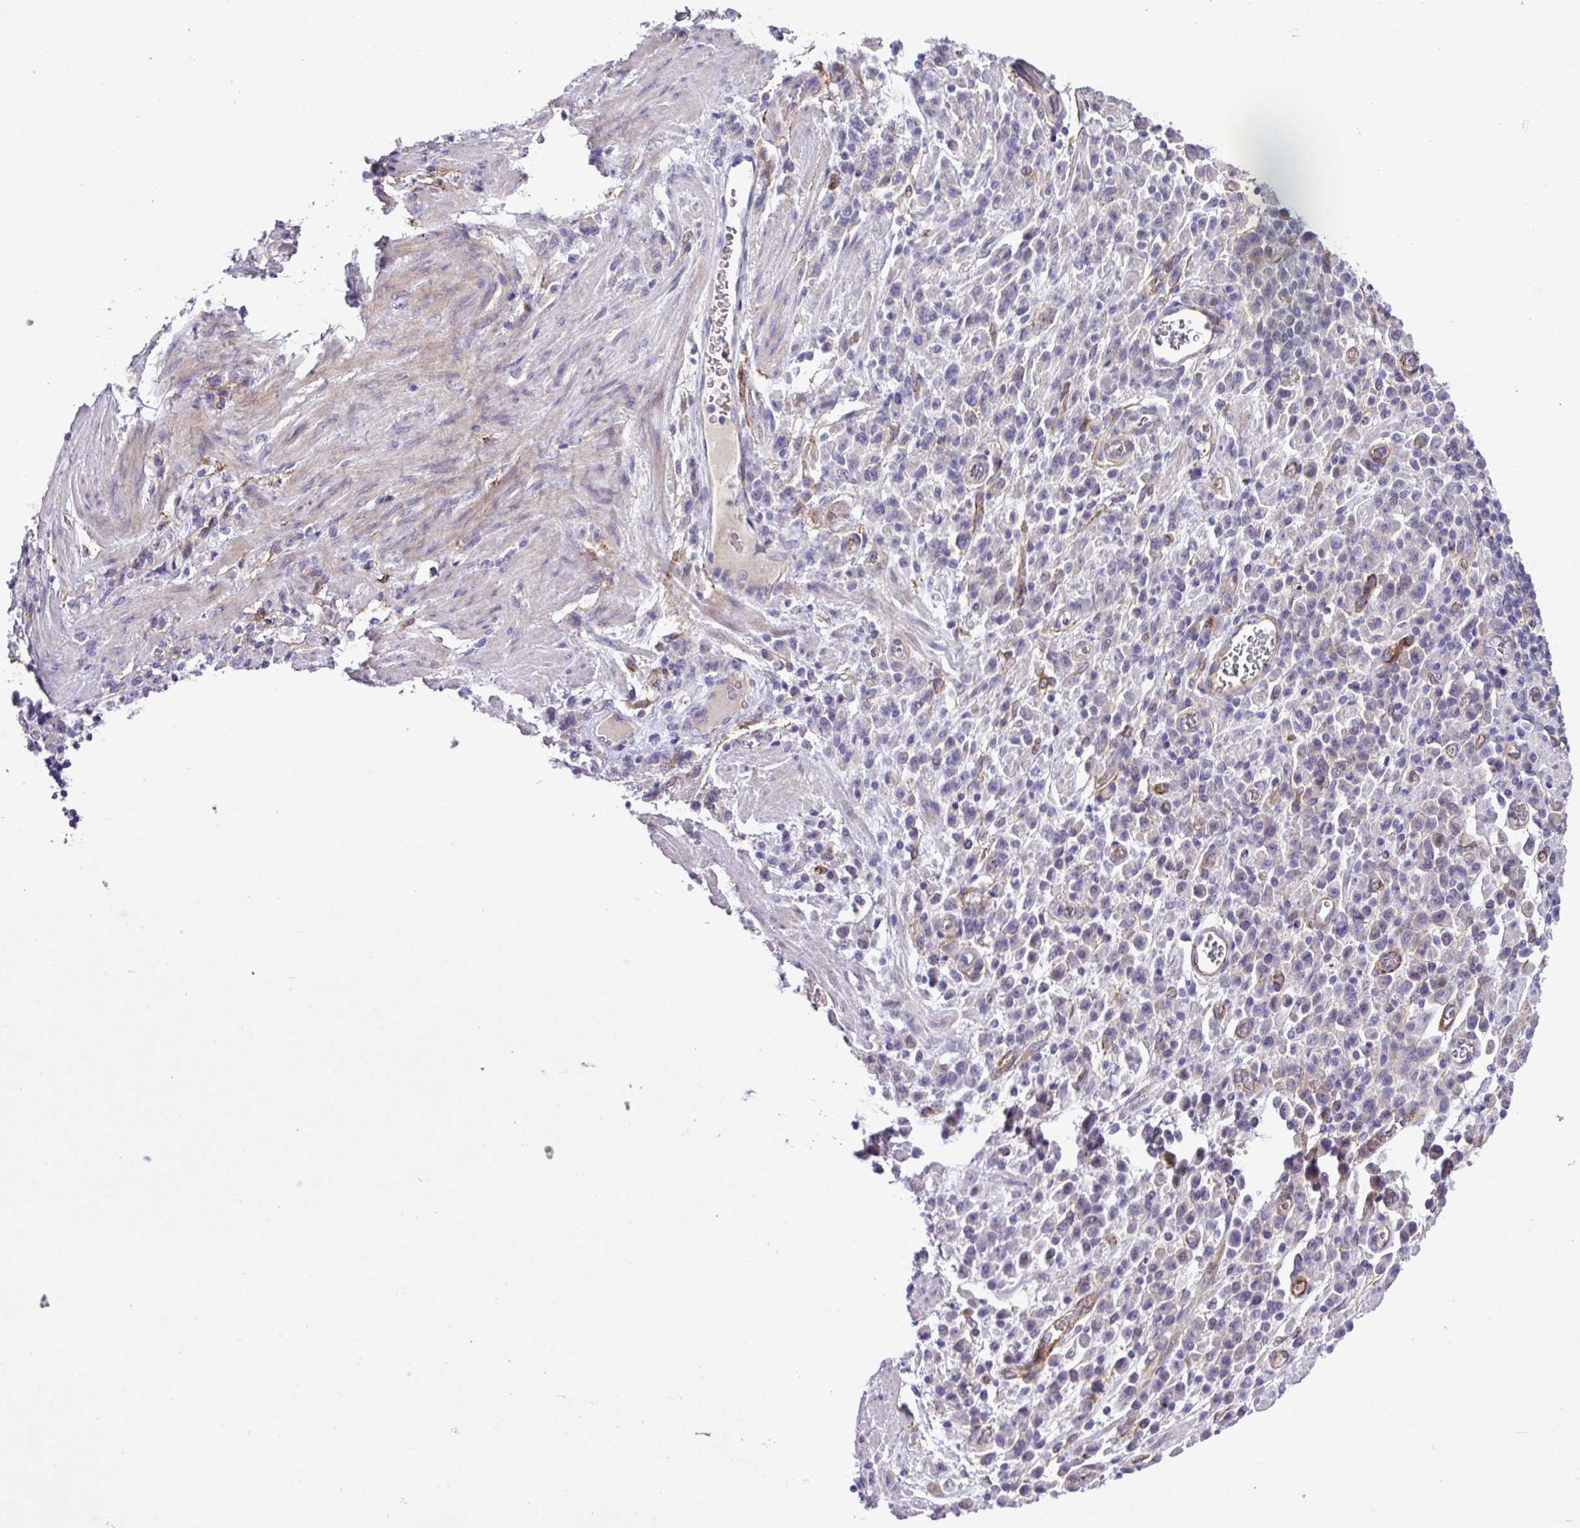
{"staining": {"intensity": "negative", "quantity": "none", "location": "none"}, "tissue": "stomach cancer", "cell_type": "Tumor cells", "image_type": "cancer", "snomed": [{"axis": "morphology", "description": "Adenocarcinoma, NOS"}, {"axis": "topography", "description": "Stomach"}], "caption": "DAB immunohistochemical staining of stomach cancer (adenocarcinoma) reveals no significant expression in tumor cells.", "gene": "CD248", "patient": {"sex": "male", "age": 77}}